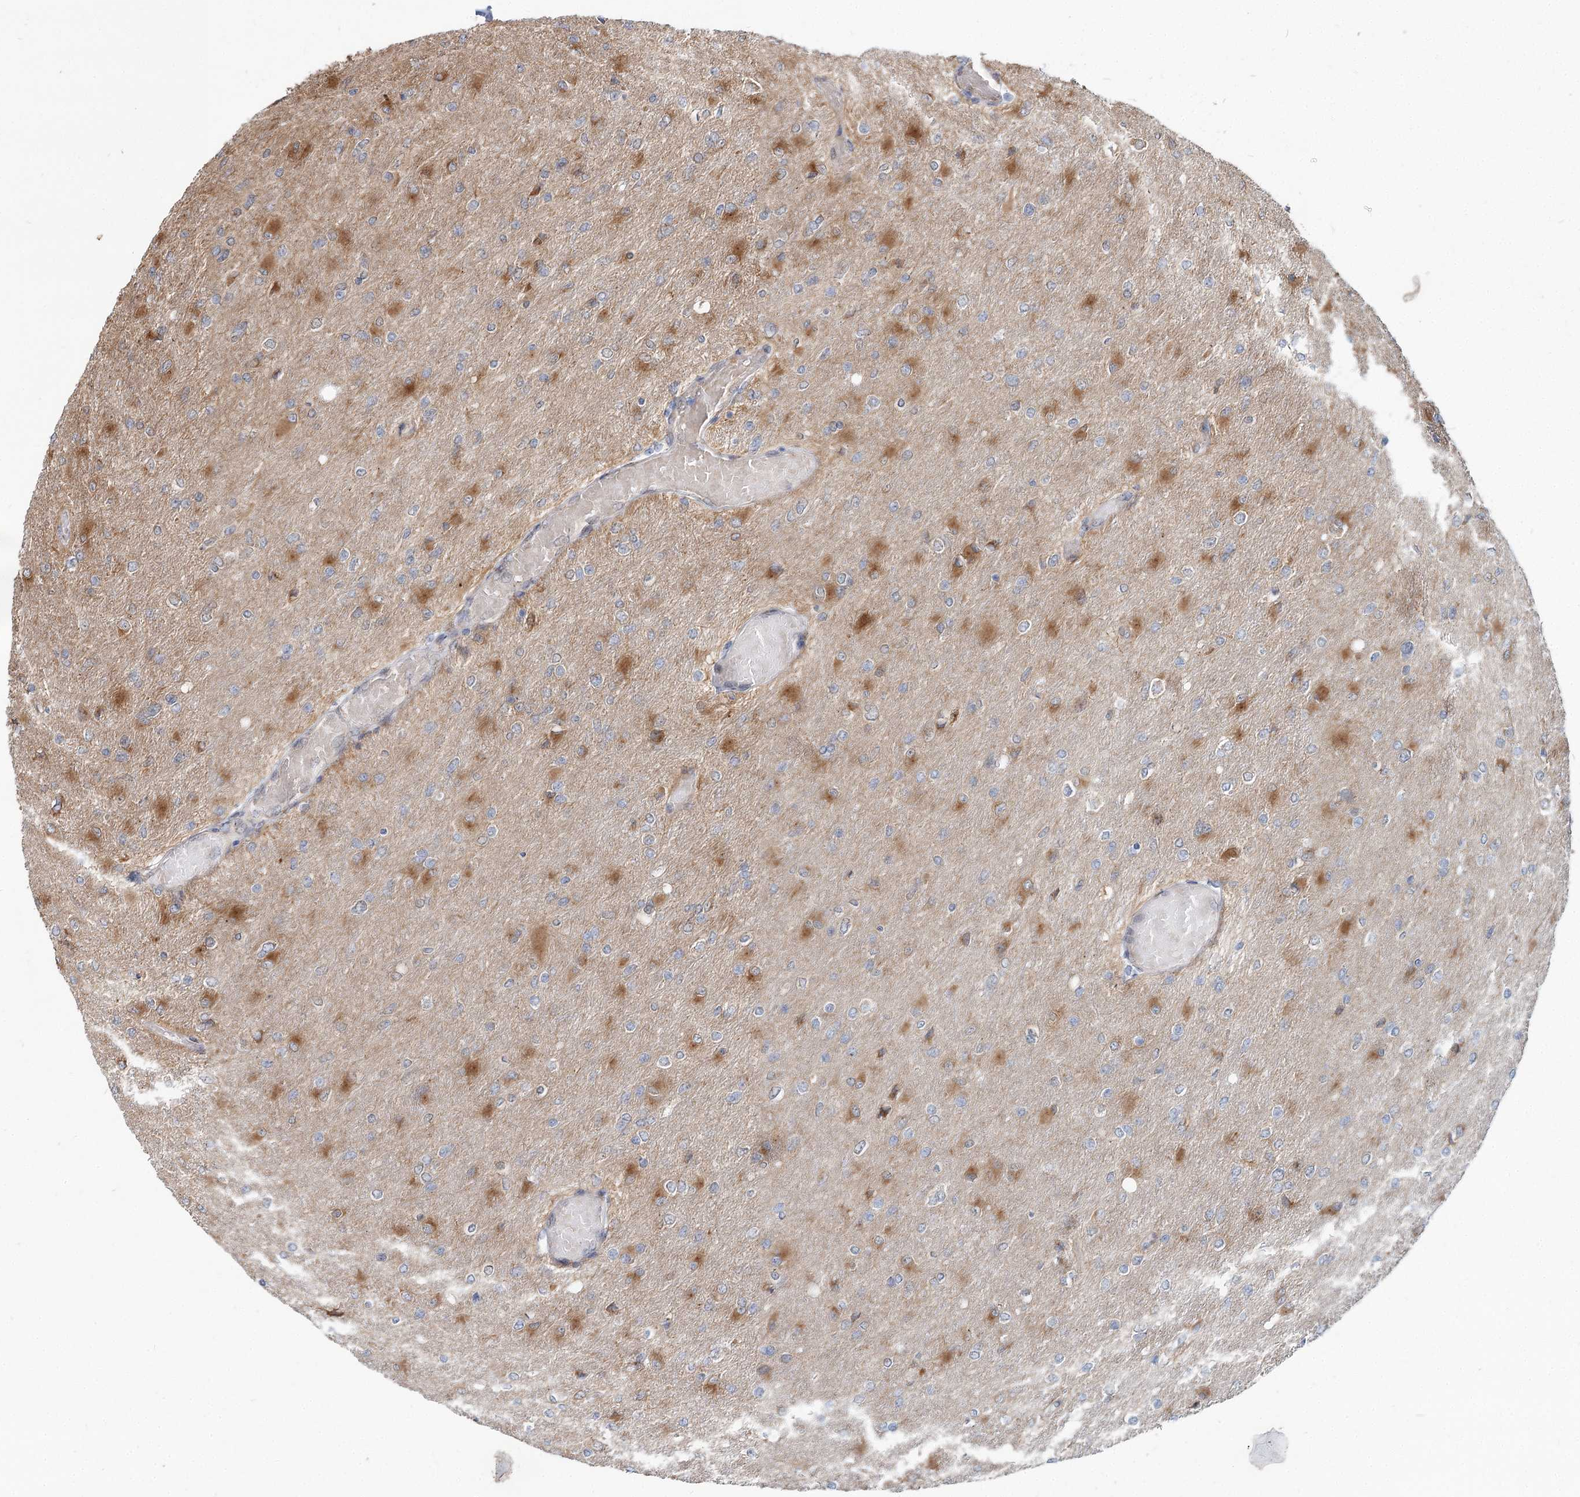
{"staining": {"intensity": "moderate", "quantity": "<25%", "location": "cytoplasmic/membranous"}, "tissue": "glioma", "cell_type": "Tumor cells", "image_type": "cancer", "snomed": [{"axis": "morphology", "description": "Glioma, malignant, High grade"}, {"axis": "topography", "description": "Cerebral cortex"}], "caption": "Immunohistochemical staining of human malignant glioma (high-grade) reveals moderate cytoplasmic/membranous protein positivity in about <25% of tumor cells.", "gene": "SPART", "patient": {"sex": "female", "age": 36}}